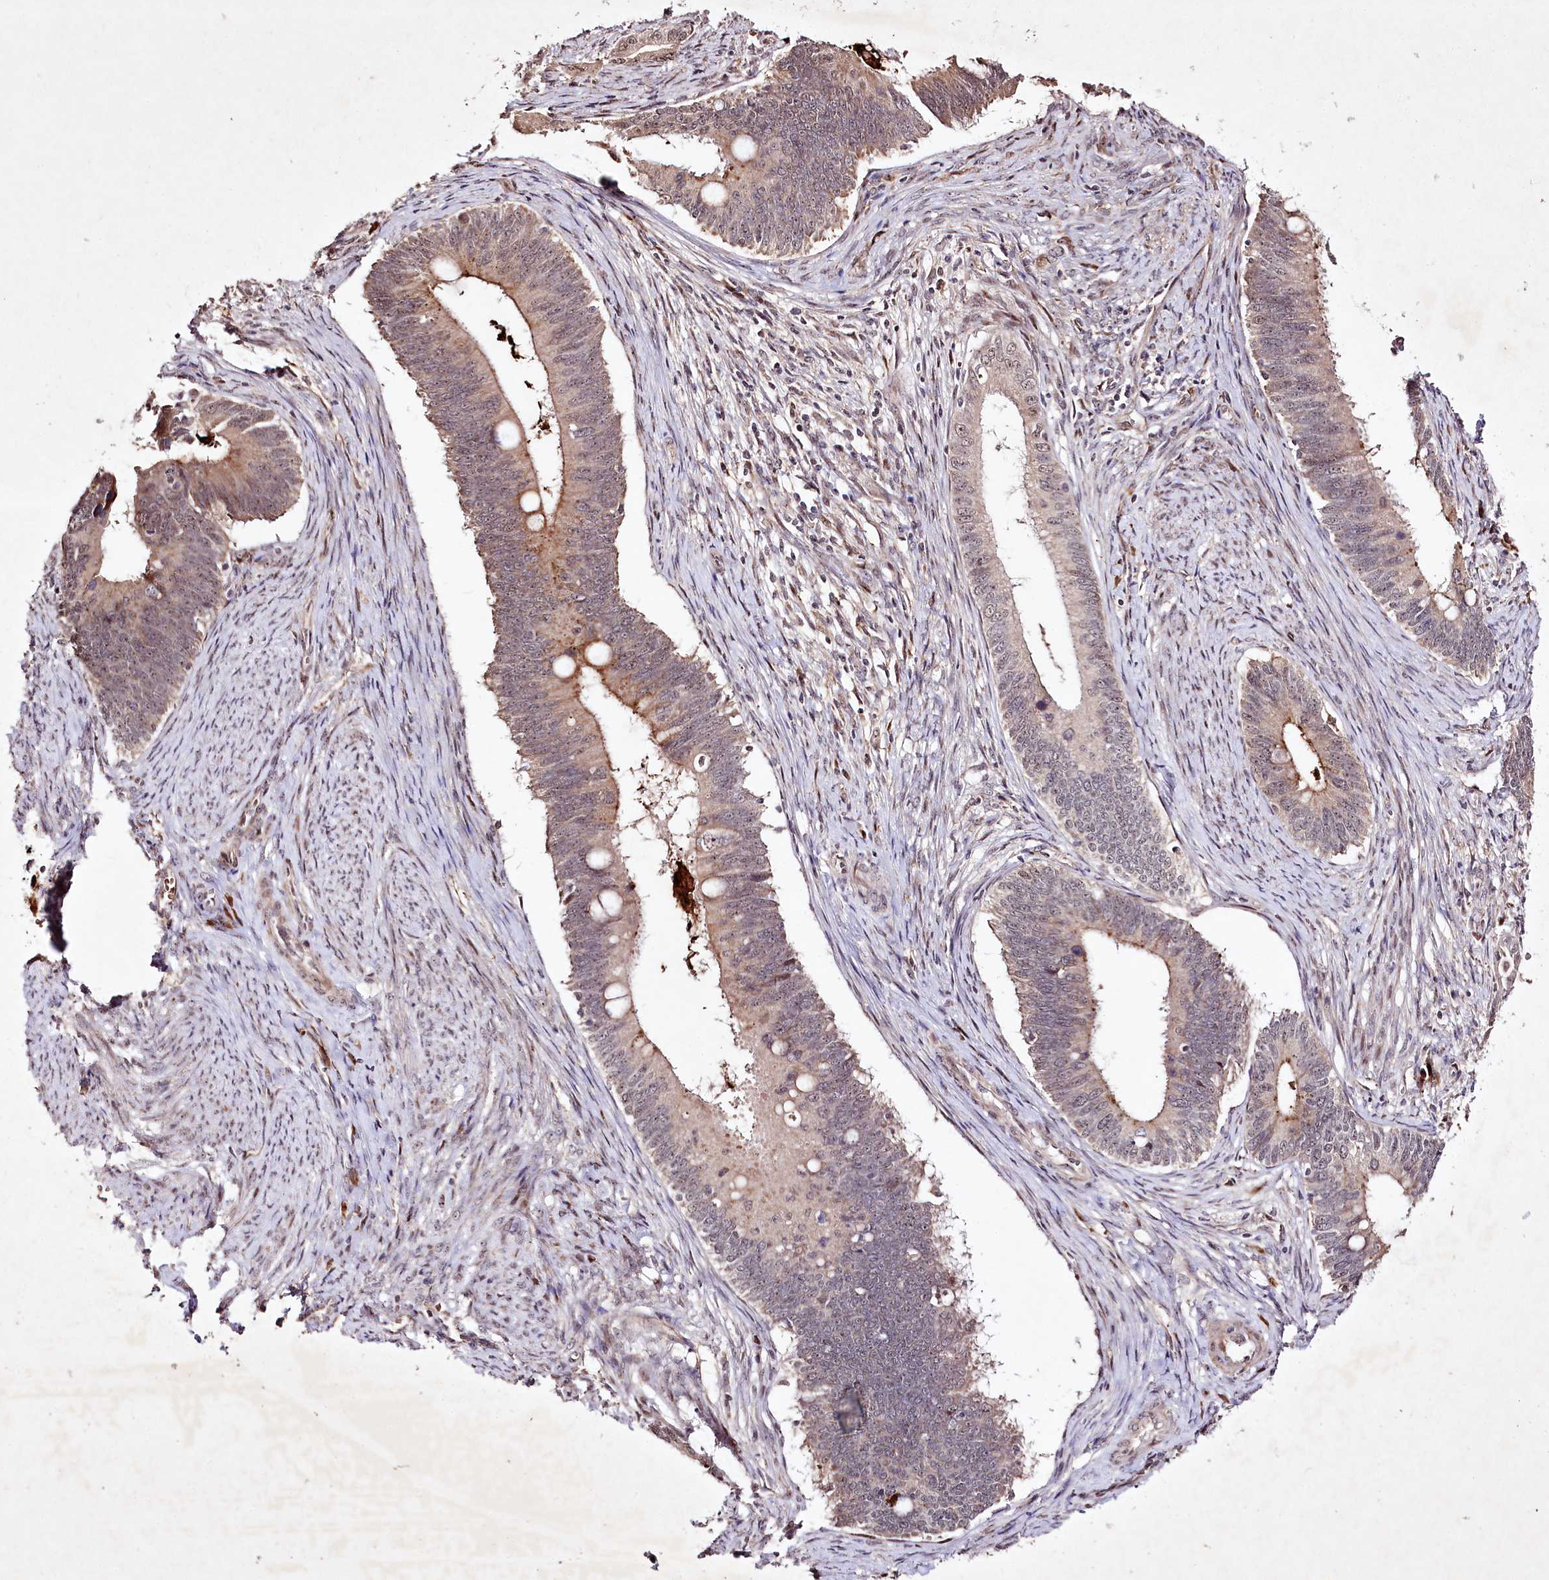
{"staining": {"intensity": "moderate", "quantity": "25%-75%", "location": "cytoplasmic/membranous"}, "tissue": "cervical cancer", "cell_type": "Tumor cells", "image_type": "cancer", "snomed": [{"axis": "morphology", "description": "Adenocarcinoma, NOS"}, {"axis": "topography", "description": "Cervix"}], "caption": "This image shows immunohistochemistry (IHC) staining of cervical adenocarcinoma, with medium moderate cytoplasmic/membranous positivity in about 25%-75% of tumor cells.", "gene": "DMP1", "patient": {"sex": "female", "age": 42}}